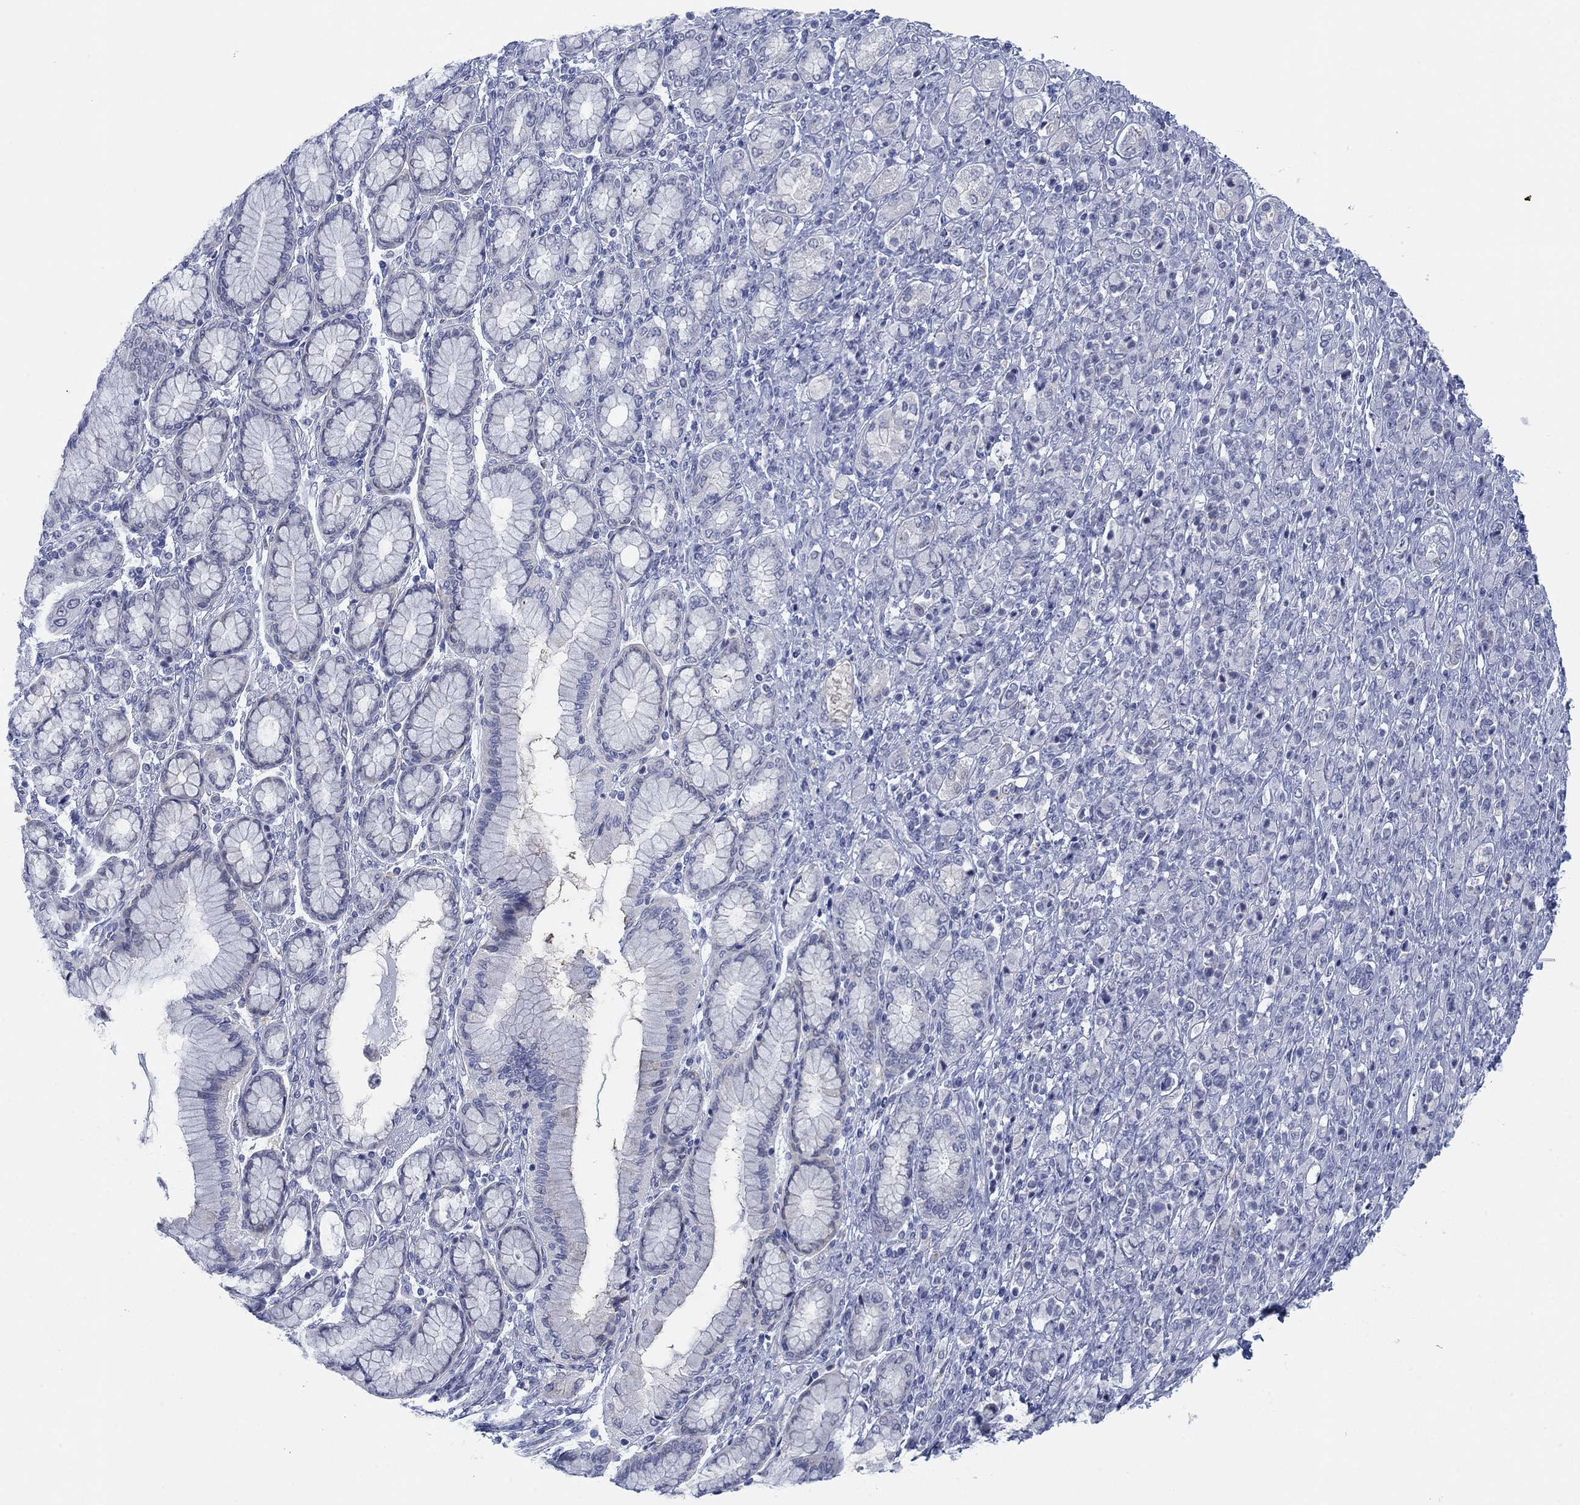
{"staining": {"intensity": "negative", "quantity": "none", "location": "none"}, "tissue": "stomach cancer", "cell_type": "Tumor cells", "image_type": "cancer", "snomed": [{"axis": "morphology", "description": "Normal tissue, NOS"}, {"axis": "morphology", "description": "Adenocarcinoma, NOS"}, {"axis": "topography", "description": "Stomach"}], "caption": "There is no significant expression in tumor cells of adenocarcinoma (stomach). The staining was performed using DAB to visualize the protein expression in brown, while the nuclei were stained in blue with hematoxylin (Magnification: 20x).", "gene": "DNAL1", "patient": {"sex": "female", "age": 79}}